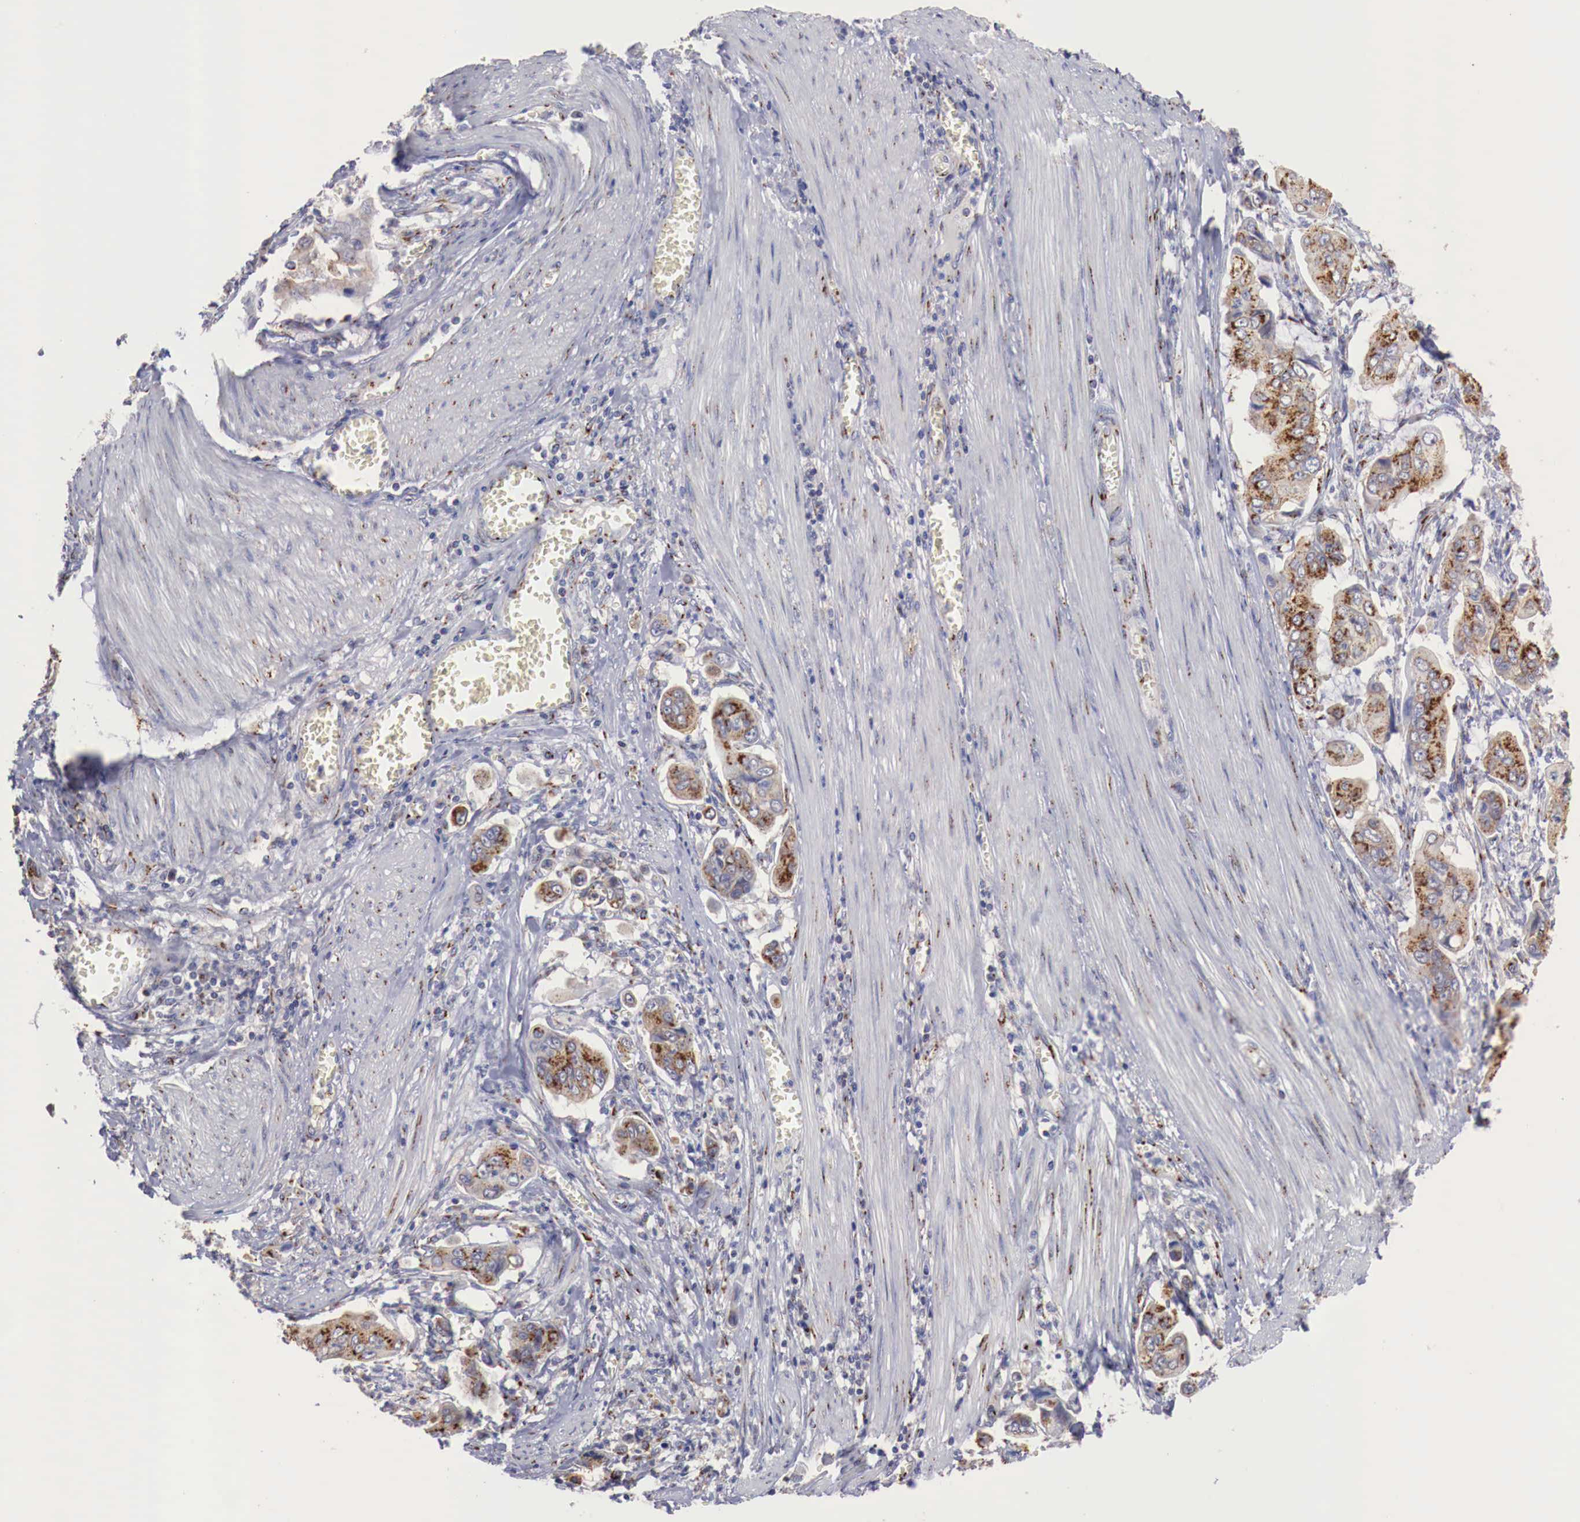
{"staining": {"intensity": "moderate", "quantity": ">75%", "location": "cytoplasmic/membranous"}, "tissue": "stomach cancer", "cell_type": "Tumor cells", "image_type": "cancer", "snomed": [{"axis": "morphology", "description": "Adenocarcinoma, NOS"}, {"axis": "topography", "description": "Stomach, upper"}], "caption": "DAB immunohistochemical staining of stomach adenocarcinoma exhibits moderate cytoplasmic/membranous protein positivity in approximately >75% of tumor cells.", "gene": "SYAP1", "patient": {"sex": "male", "age": 80}}